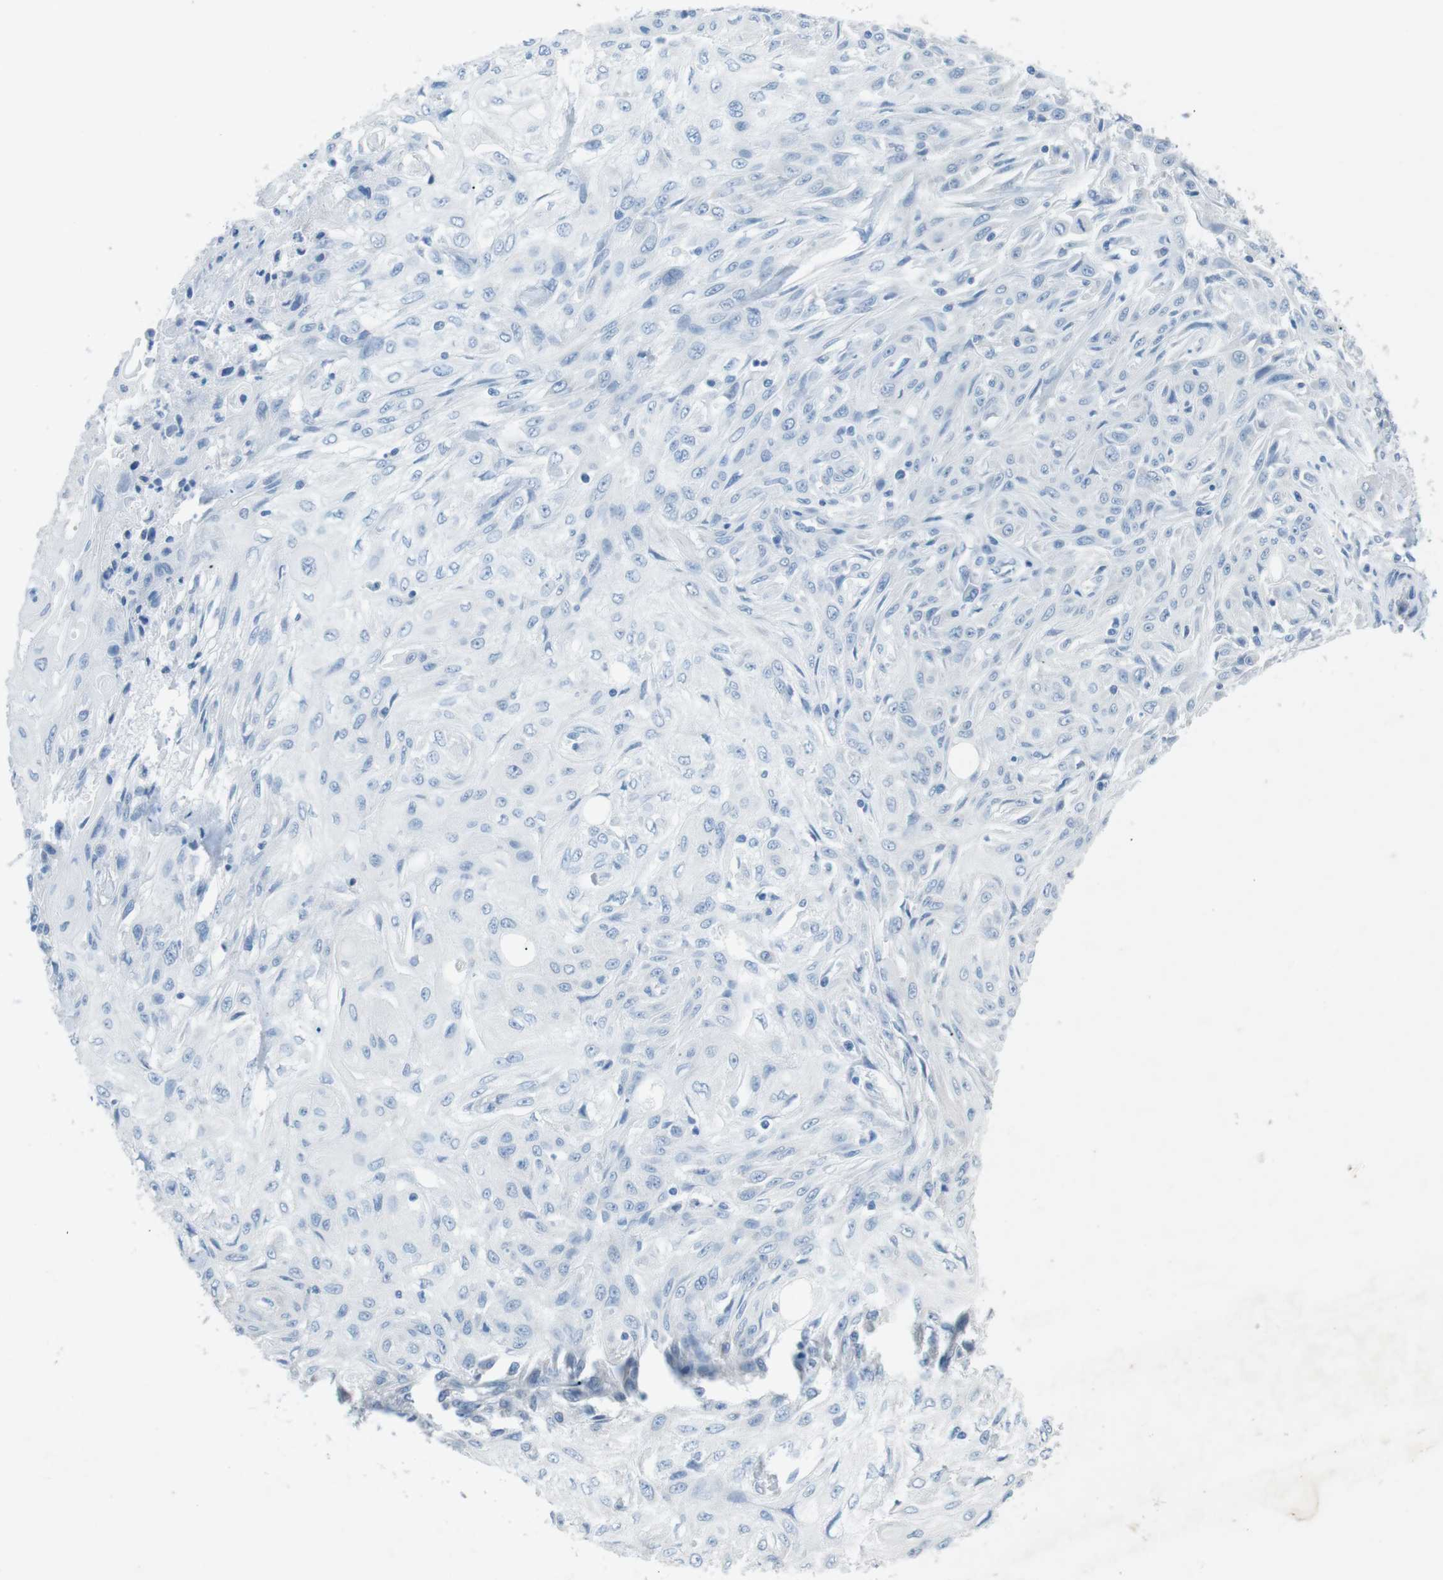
{"staining": {"intensity": "negative", "quantity": "none", "location": "none"}, "tissue": "skin cancer", "cell_type": "Tumor cells", "image_type": "cancer", "snomed": [{"axis": "morphology", "description": "Squamous cell carcinoma, NOS"}, {"axis": "topography", "description": "Skin"}], "caption": "Histopathology image shows no significant protein staining in tumor cells of skin squamous cell carcinoma.", "gene": "SALL4", "patient": {"sex": "male", "age": 75}}